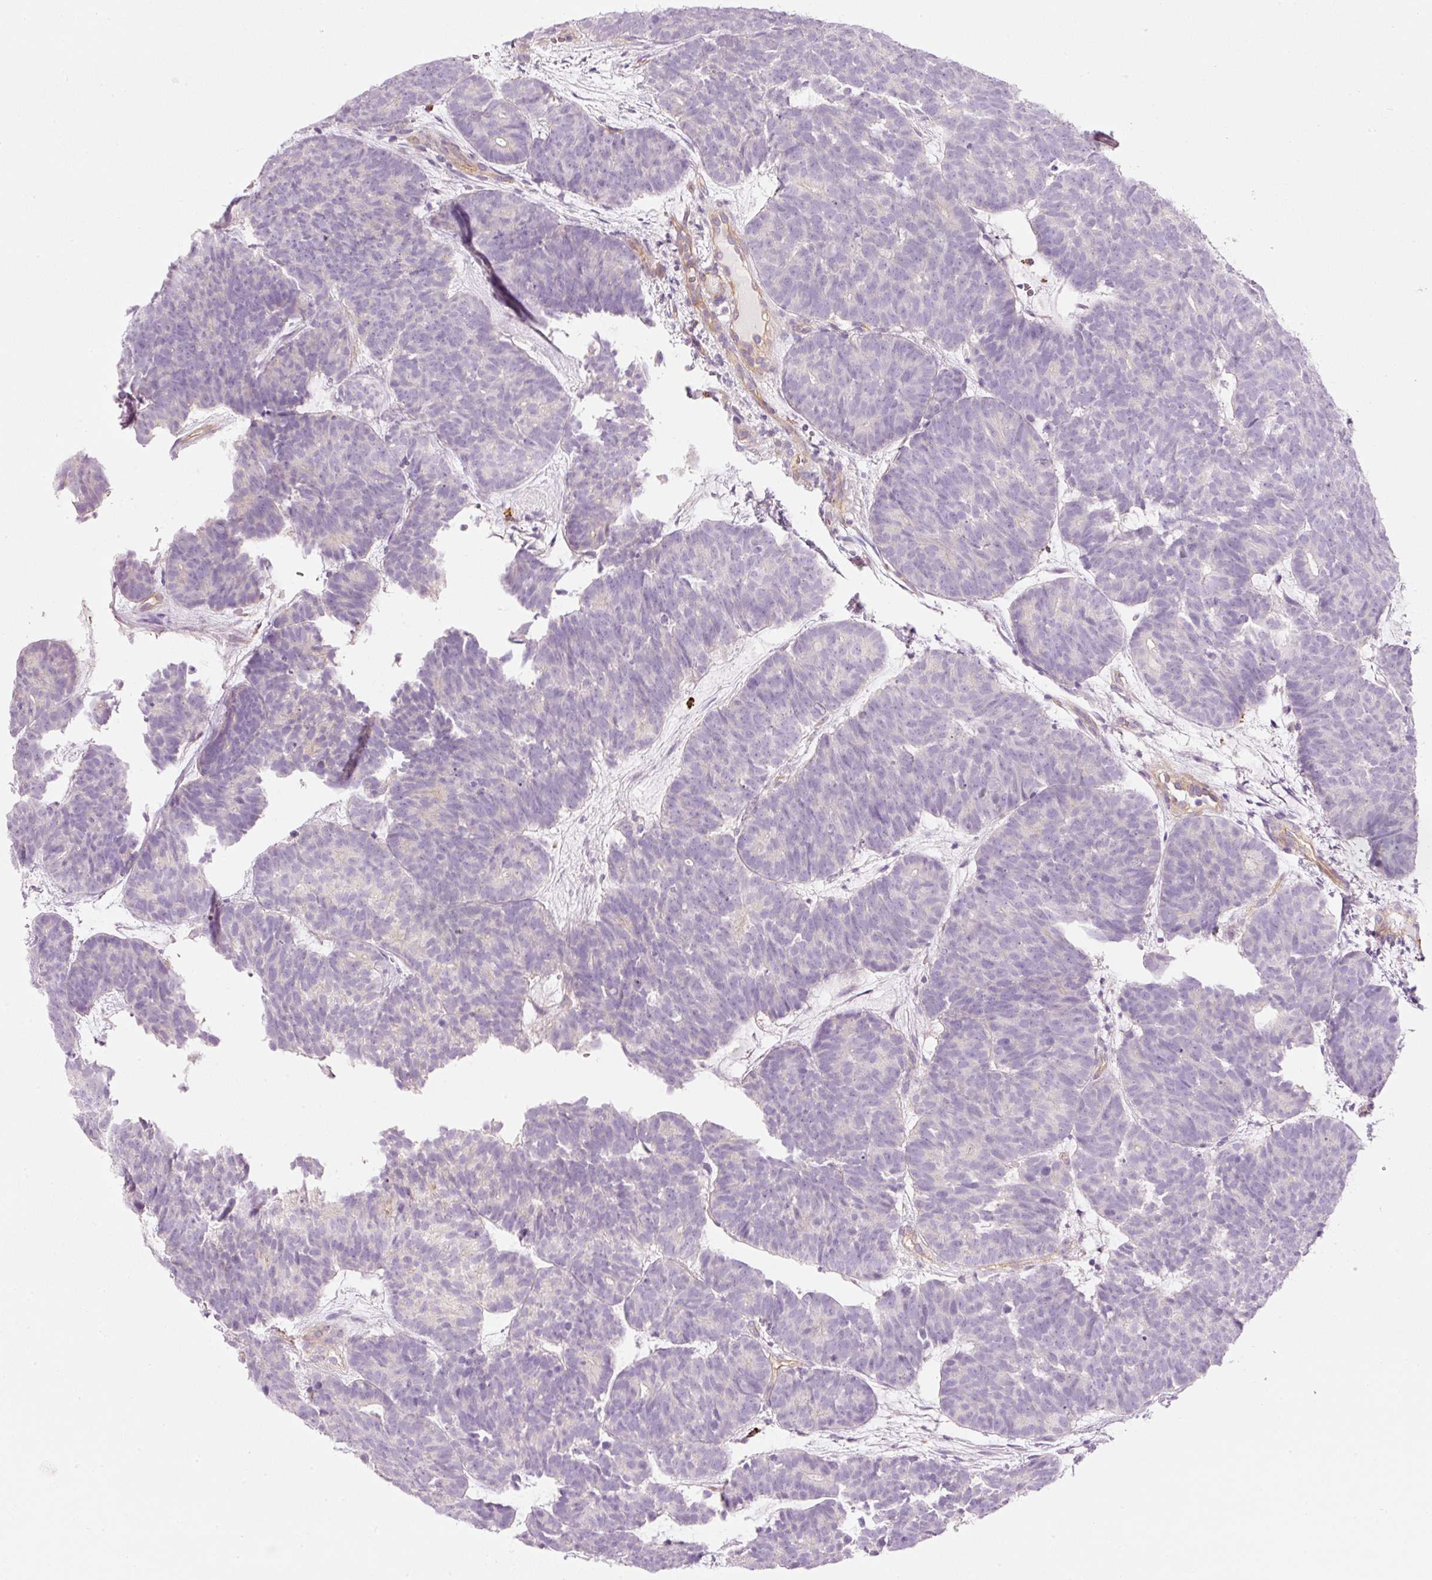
{"staining": {"intensity": "negative", "quantity": "none", "location": "none"}, "tissue": "head and neck cancer", "cell_type": "Tumor cells", "image_type": "cancer", "snomed": [{"axis": "morphology", "description": "Adenocarcinoma, NOS"}, {"axis": "topography", "description": "Head-Neck"}], "caption": "Immunohistochemistry image of head and neck cancer (adenocarcinoma) stained for a protein (brown), which exhibits no positivity in tumor cells.", "gene": "MAP3K3", "patient": {"sex": "female", "age": 81}}